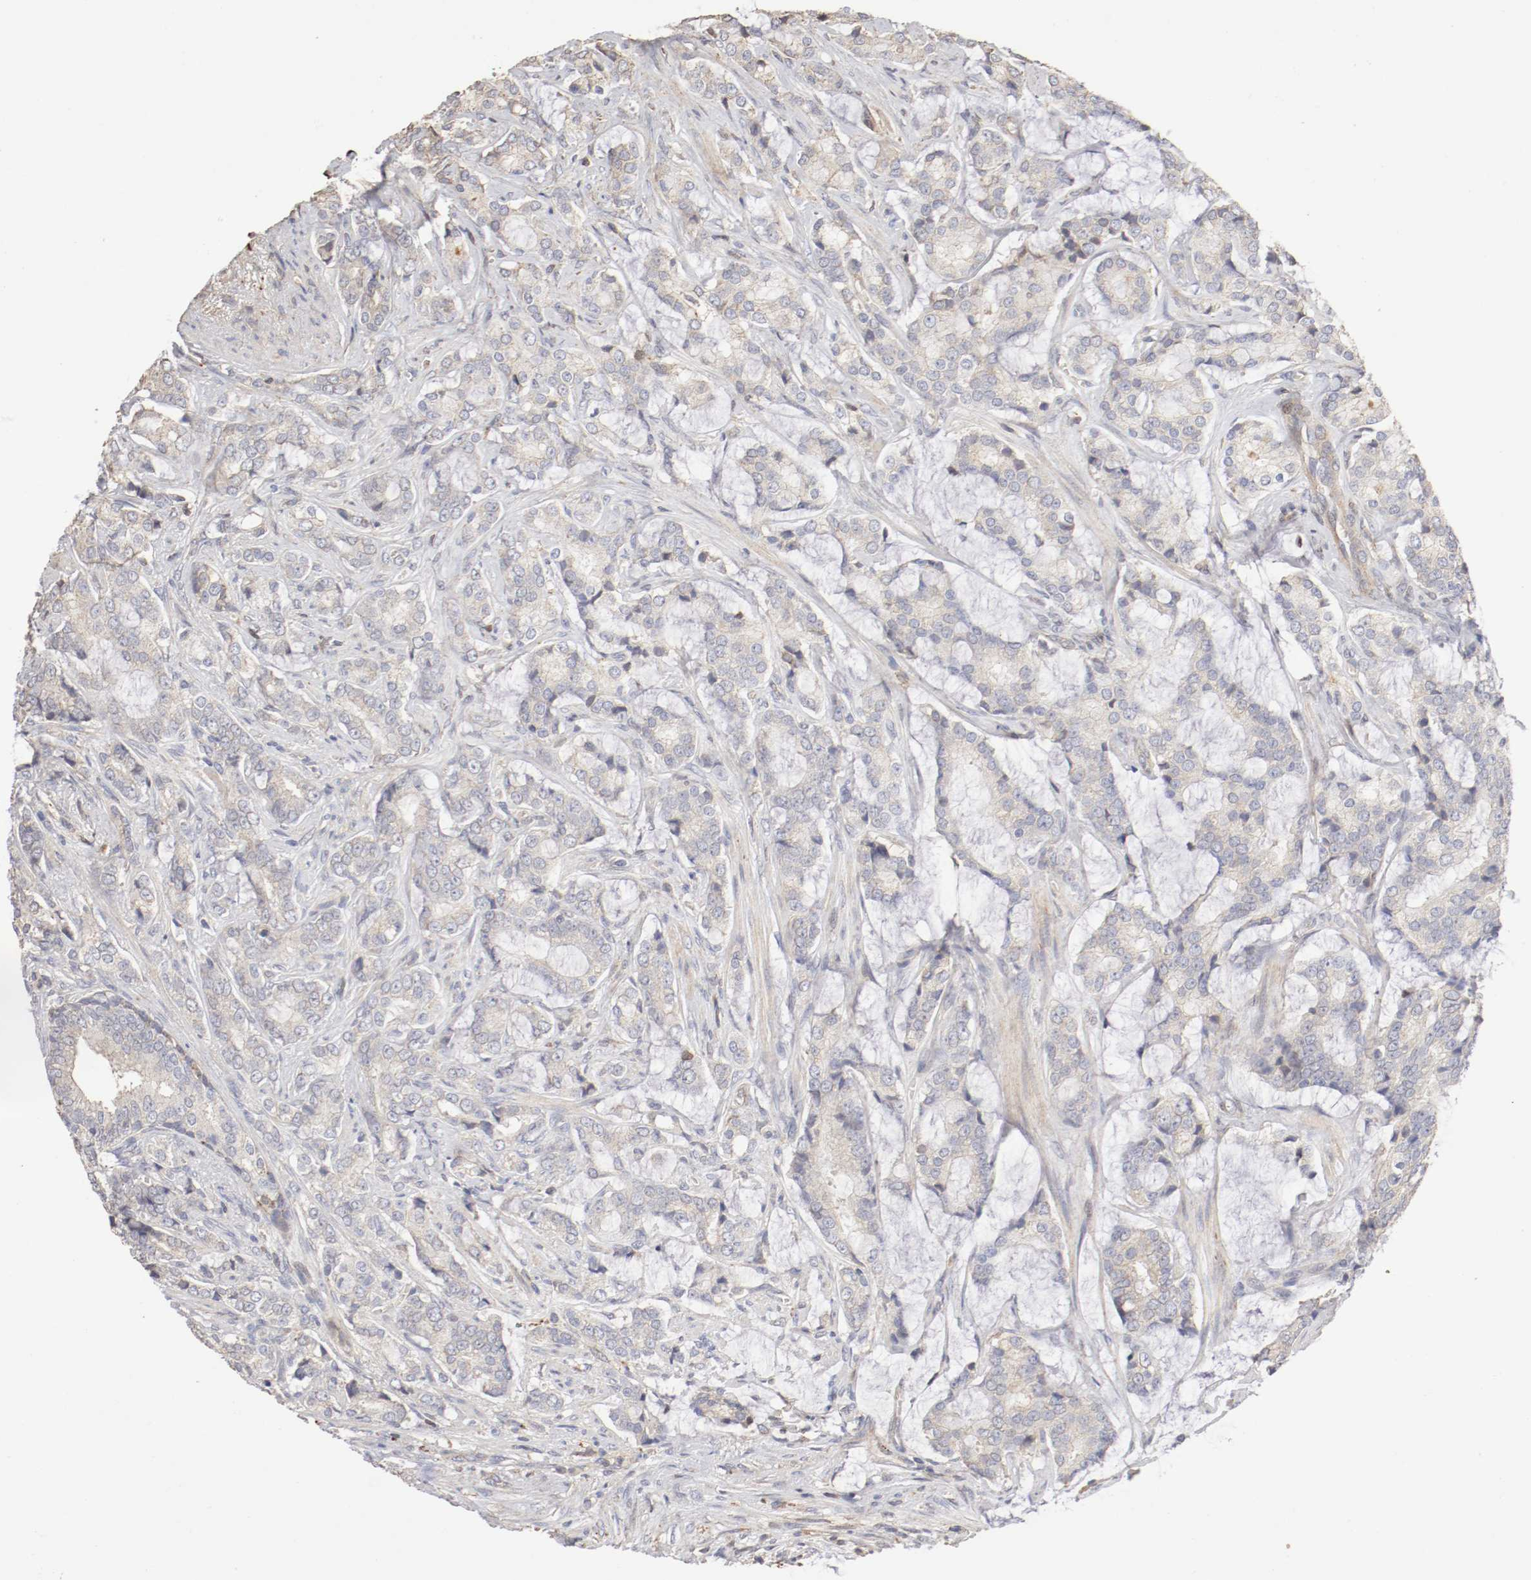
{"staining": {"intensity": "weak", "quantity": "<25%", "location": "cytoplasmic/membranous"}, "tissue": "prostate cancer", "cell_type": "Tumor cells", "image_type": "cancer", "snomed": [{"axis": "morphology", "description": "Adenocarcinoma, Low grade"}, {"axis": "topography", "description": "Prostate"}], "caption": "High magnification brightfield microscopy of prostate cancer stained with DAB (3,3'-diaminobenzidine) (brown) and counterstained with hematoxylin (blue): tumor cells show no significant expression.", "gene": "CDK6", "patient": {"sex": "male", "age": 58}}